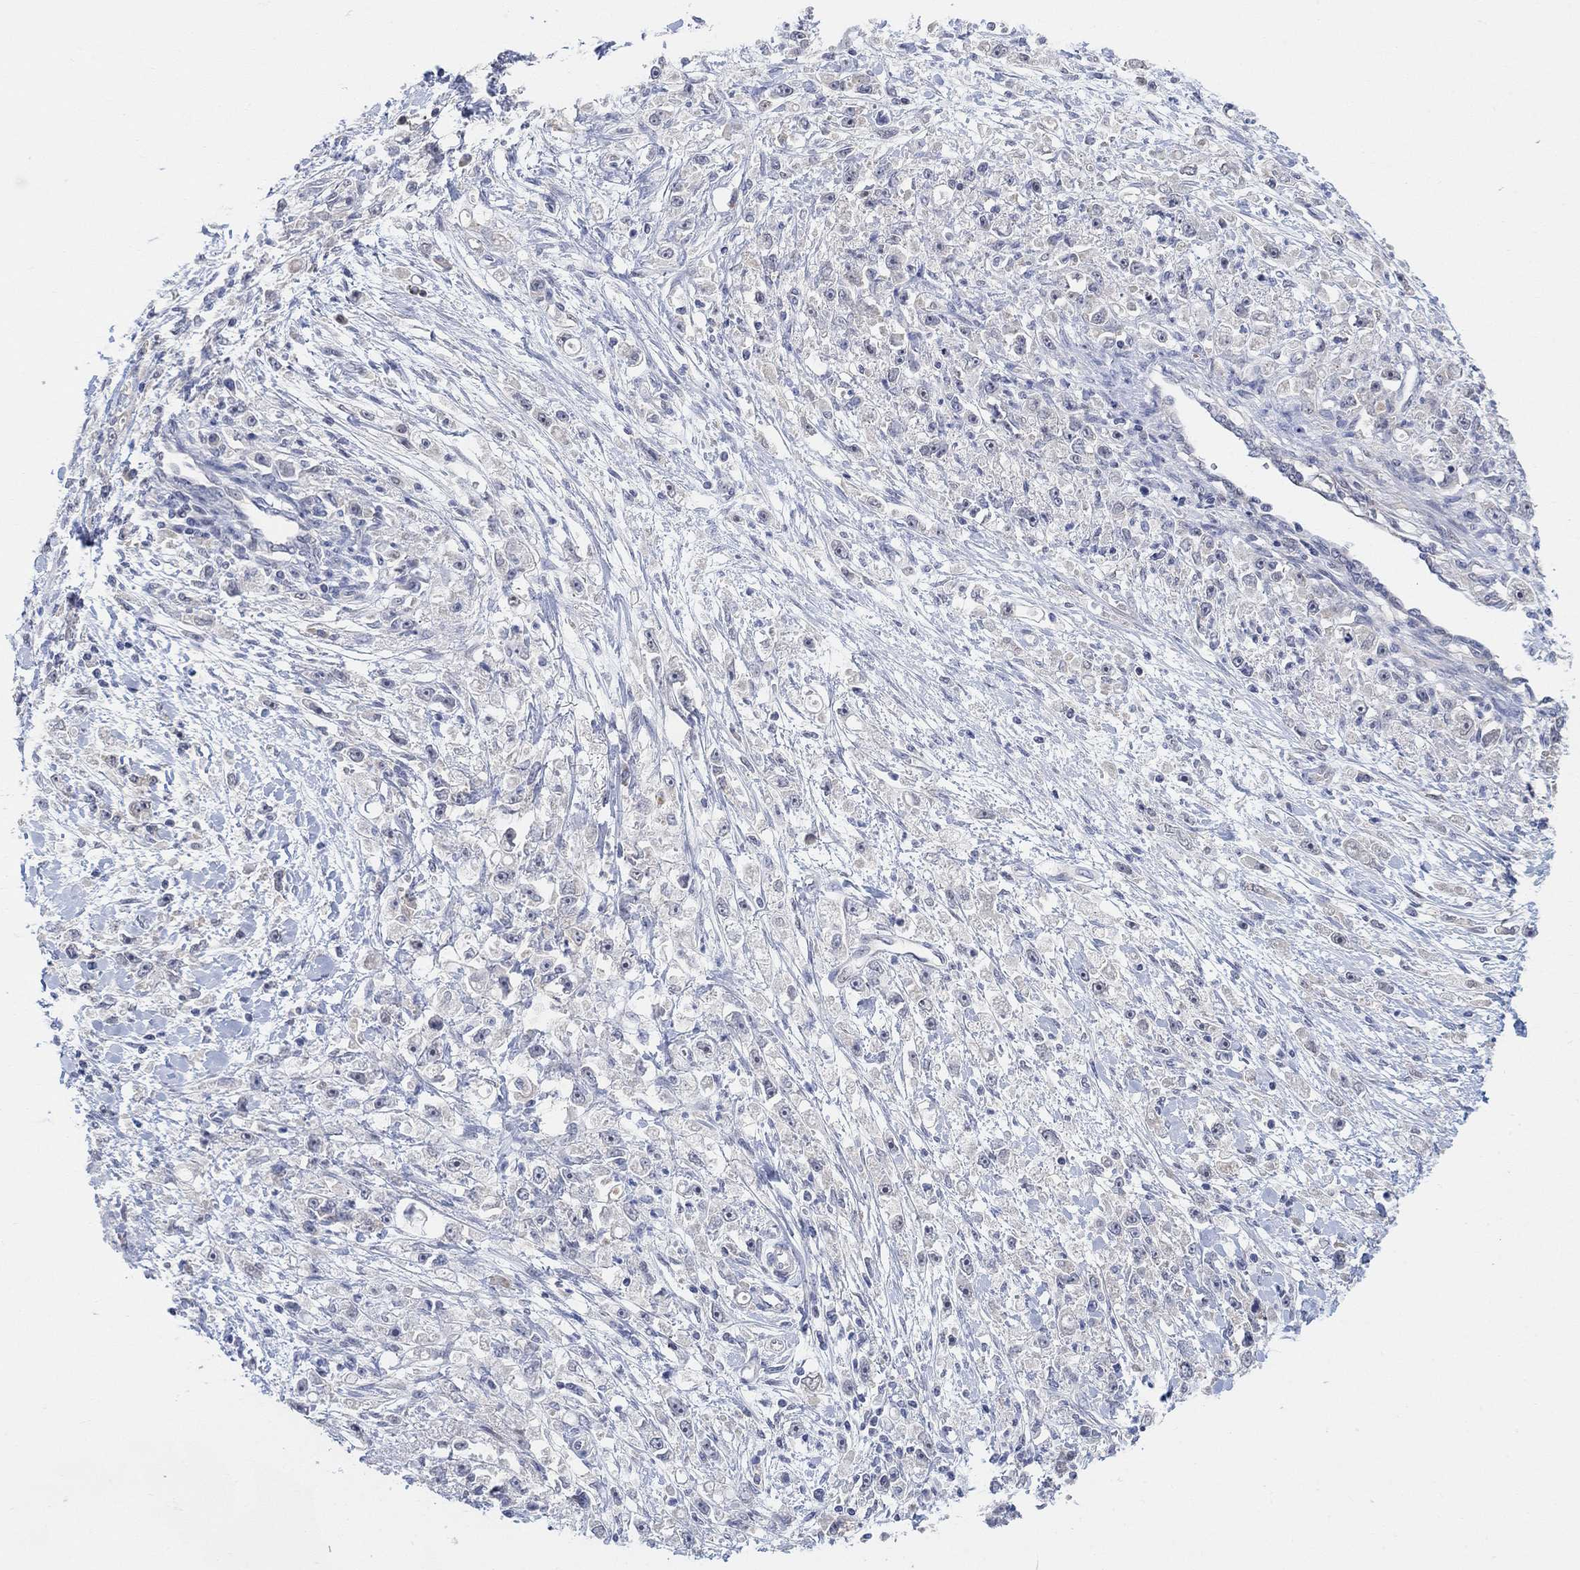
{"staining": {"intensity": "negative", "quantity": "none", "location": "none"}, "tissue": "stomach cancer", "cell_type": "Tumor cells", "image_type": "cancer", "snomed": [{"axis": "morphology", "description": "Adenocarcinoma, NOS"}, {"axis": "topography", "description": "Stomach"}], "caption": "This is an immunohistochemistry (IHC) image of stomach cancer. There is no positivity in tumor cells.", "gene": "CNTF", "patient": {"sex": "female", "age": 59}}